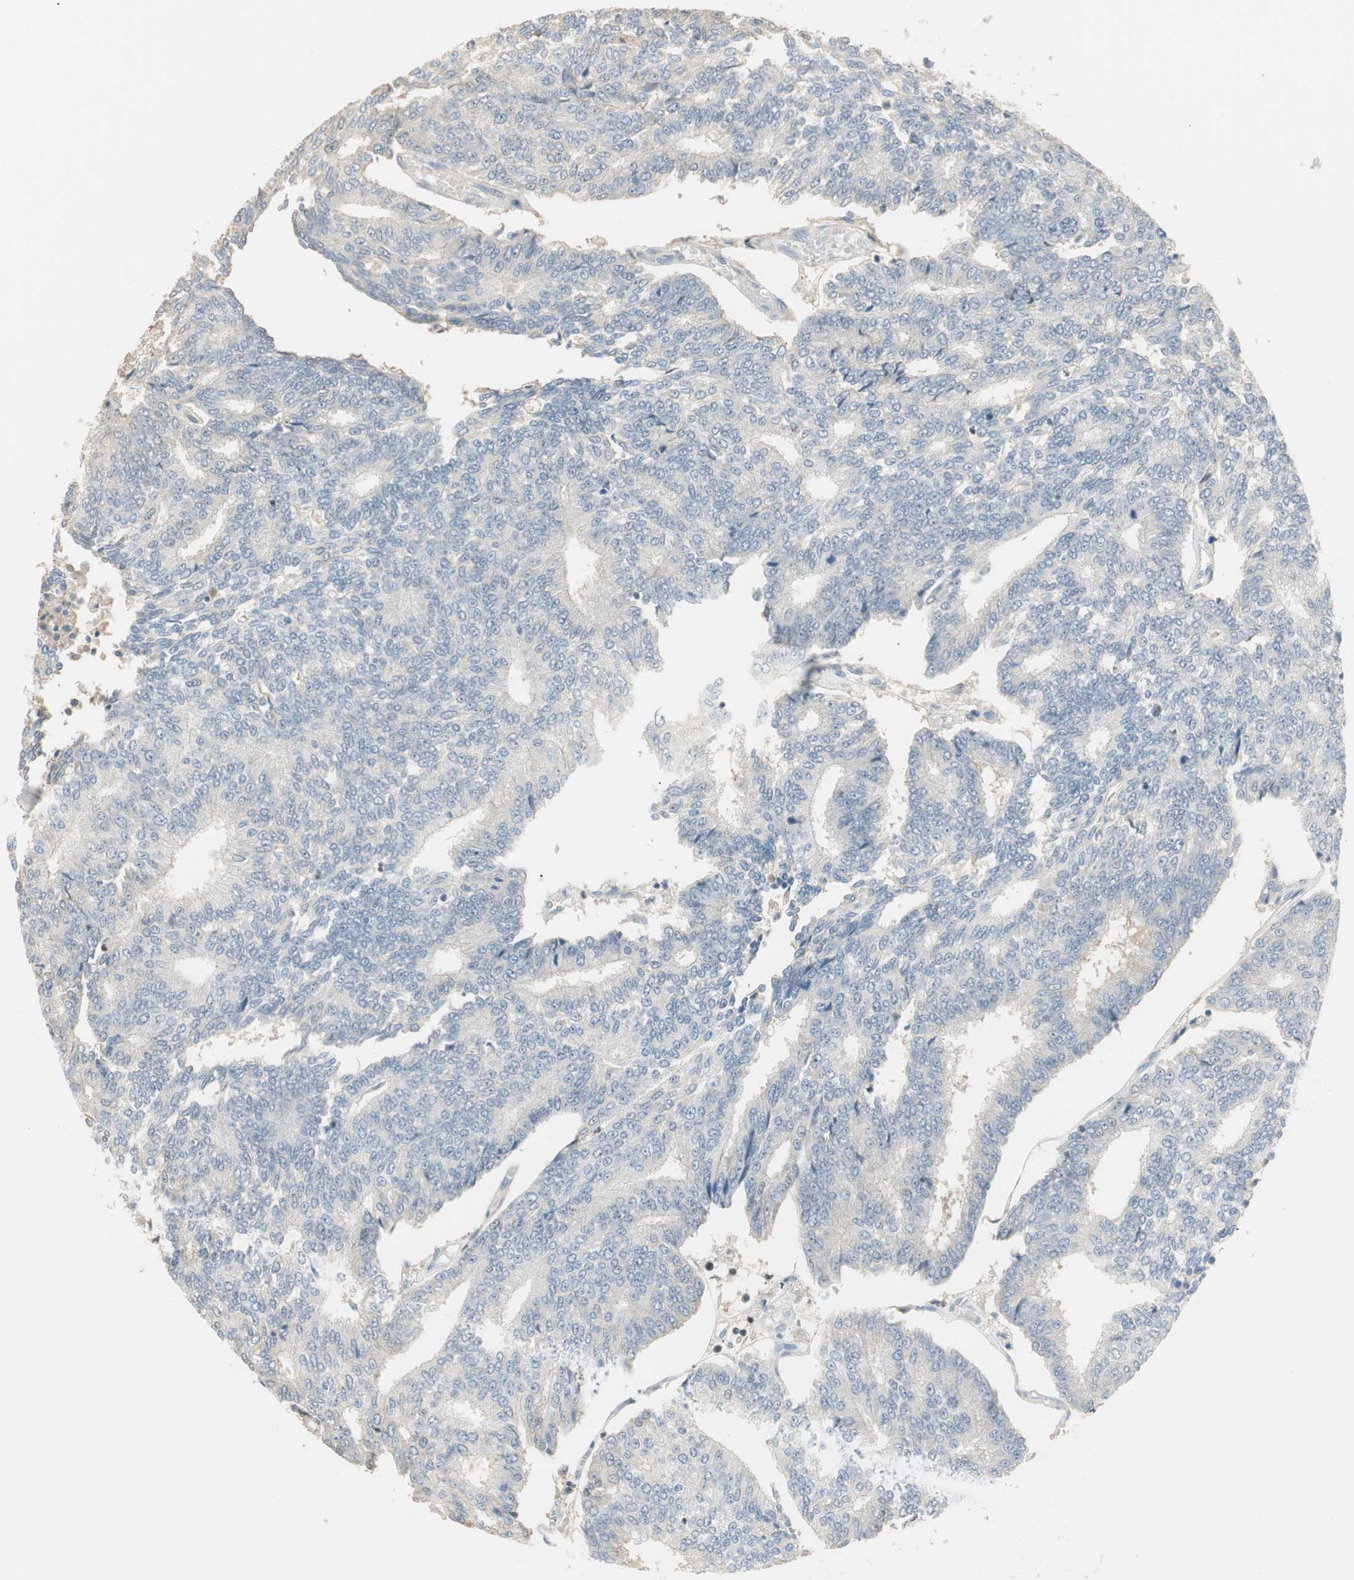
{"staining": {"intensity": "negative", "quantity": "none", "location": "none"}, "tissue": "prostate cancer", "cell_type": "Tumor cells", "image_type": "cancer", "snomed": [{"axis": "morphology", "description": "Adenocarcinoma, High grade"}, {"axis": "topography", "description": "Prostate"}], "caption": "Immunohistochemistry (IHC) image of neoplastic tissue: human prostate adenocarcinoma (high-grade) stained with DAB (3,3'-diaminobenzidine) shows no significant protein staining in tumor cells. (Stains: DAB (3,3'-diaminobenzidine) immunohistochemistry with hematoxylin counter stain, Microscopy: brightfield microscopy at high magnification).", "gene": "RUNX2", "patient": {"sex": "male", "age": 55}}